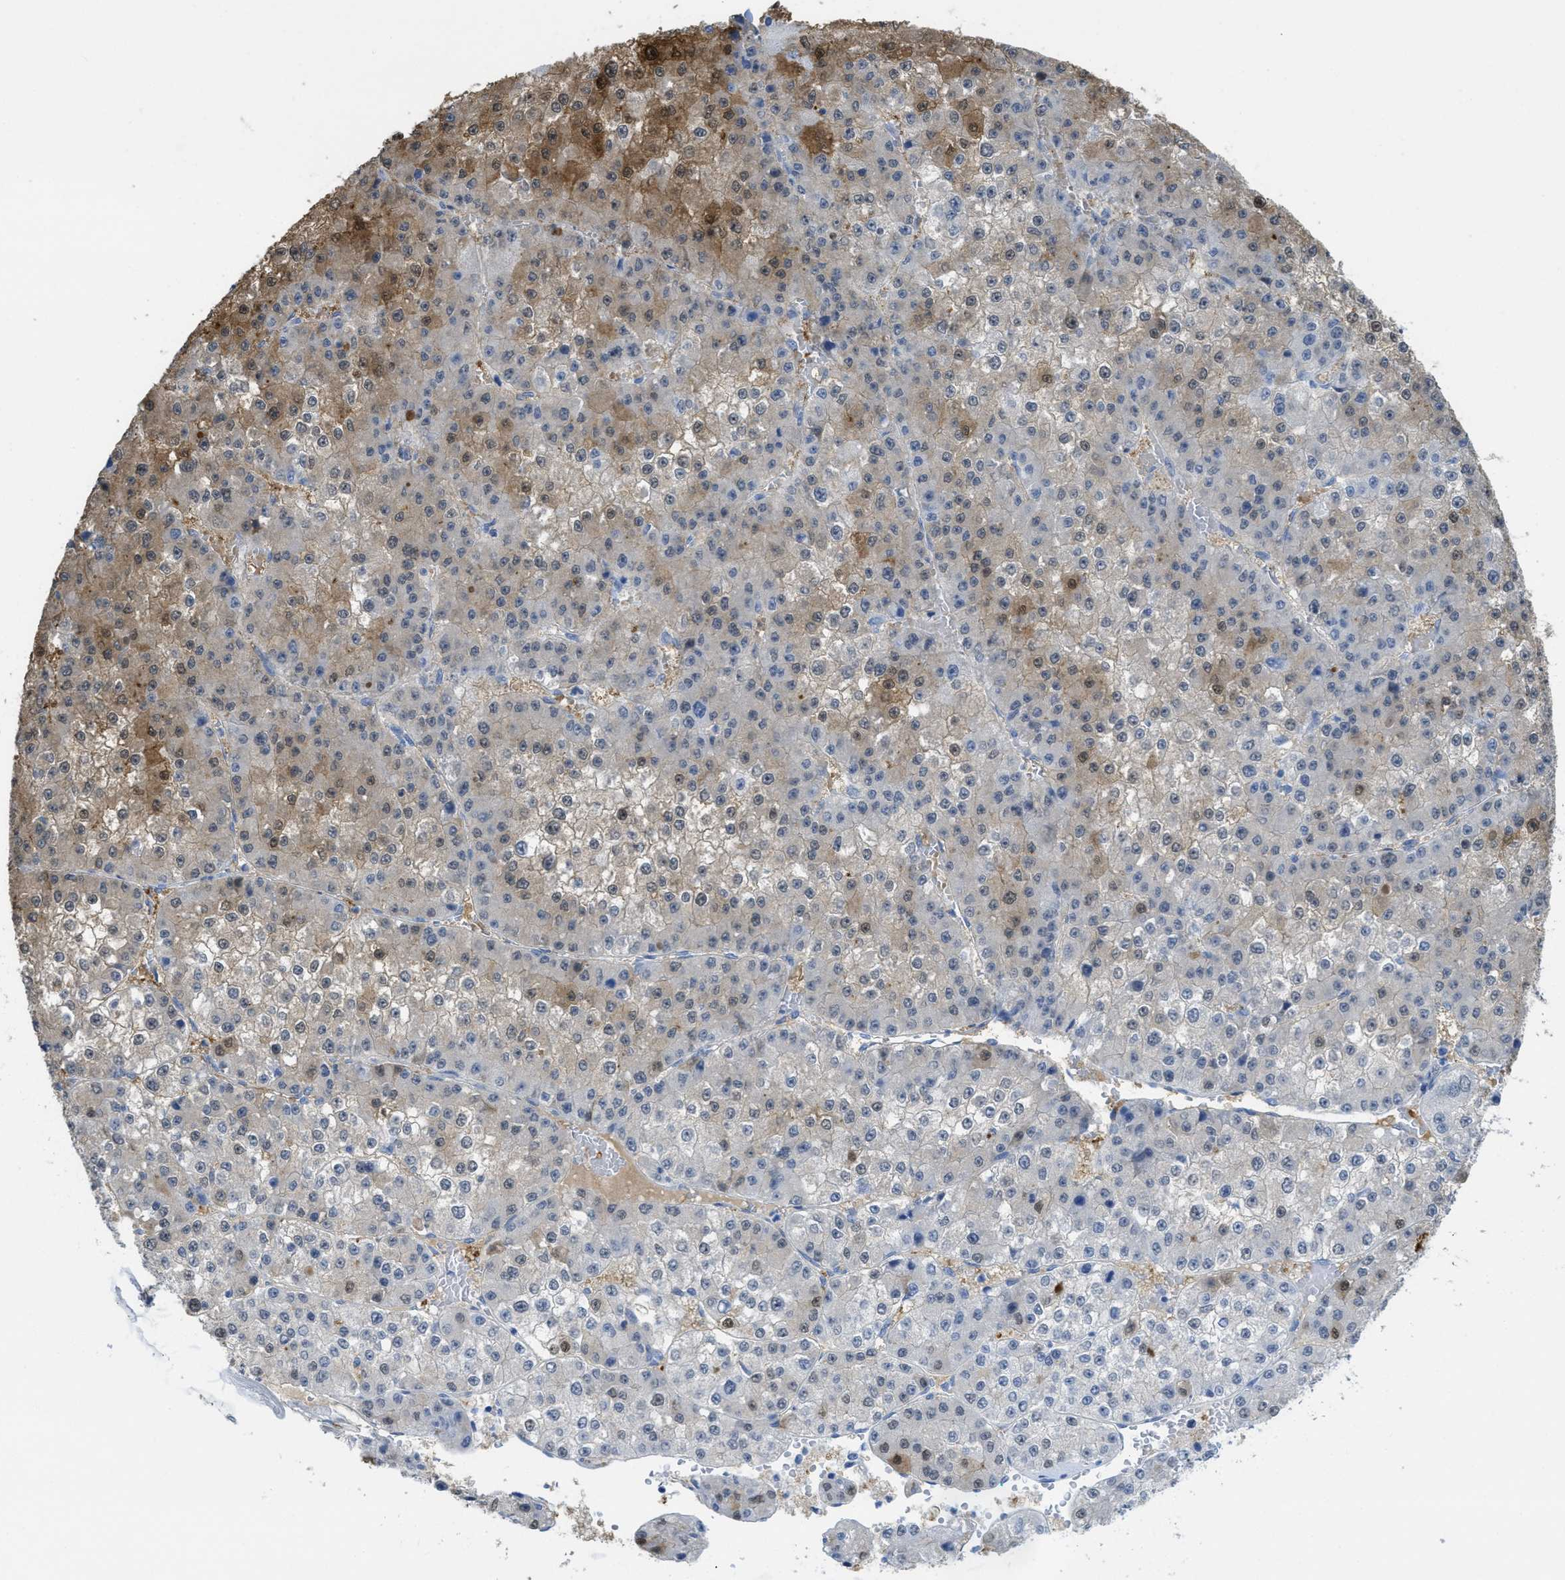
{"staining": {"intensity": "moderate", "quantity": "<25%", "location": "cytoplasmic/membranous"}, "tissue": "liver cancer", "cell_type": "Tumor cells", "image_type": "cancer", "snomed": [{"axis": "morphology", "description": "Carcinoma, Hepatocellular, NOS"}, {"axis": "topography", "description": "Liver"}], "caption": "A micrograph of hepatocellular carcinoma (liver) stained for a protein demonstrates moderate cytoplasmic/membranous brown staining in tumor cells.", "gene": "WDR4", "patient": {"sex": "female", "age": 73}}